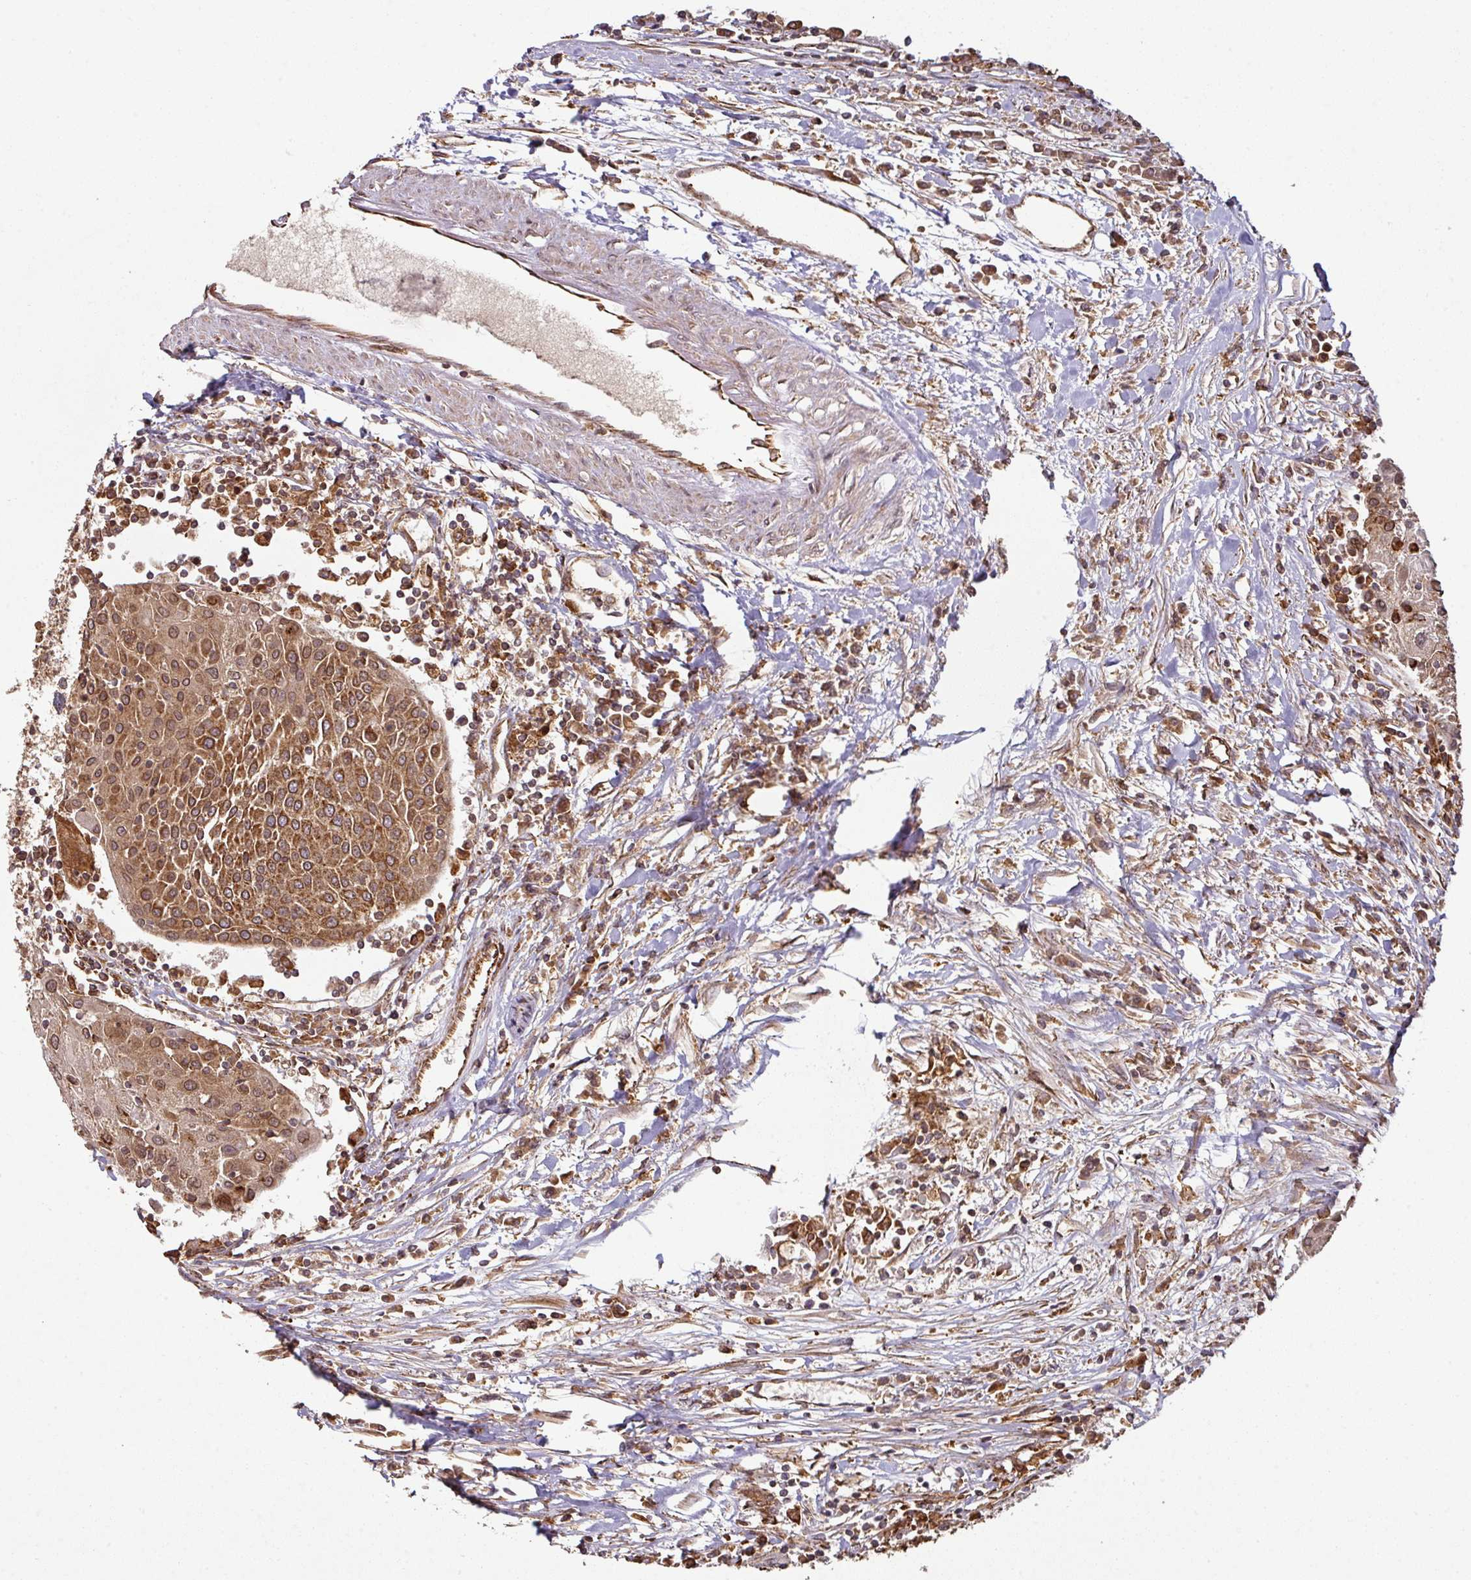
{"staining": {"intensity": "moderate", "quantity": ">75%", "location": "cytoplasmic/membranous"}, "tissue": "urothelial cancer", "cell_type": "Tumor cells", "image_type": "cancer", "snomed": [{"axis": "morphology", "description": "Urothelial carcinoma, High grade"}, {"axis": "topography", "description": "Urinary bladder"}], "caption": "High-grade urothelial carcinoma stained with immunohistochemistry (IHC) demonstrates moderate cytoplasmic/membranous expression in about >75% of tumor cells.", "gene": "TRAP1", "patient": {"sex": "female", "age": 85}}